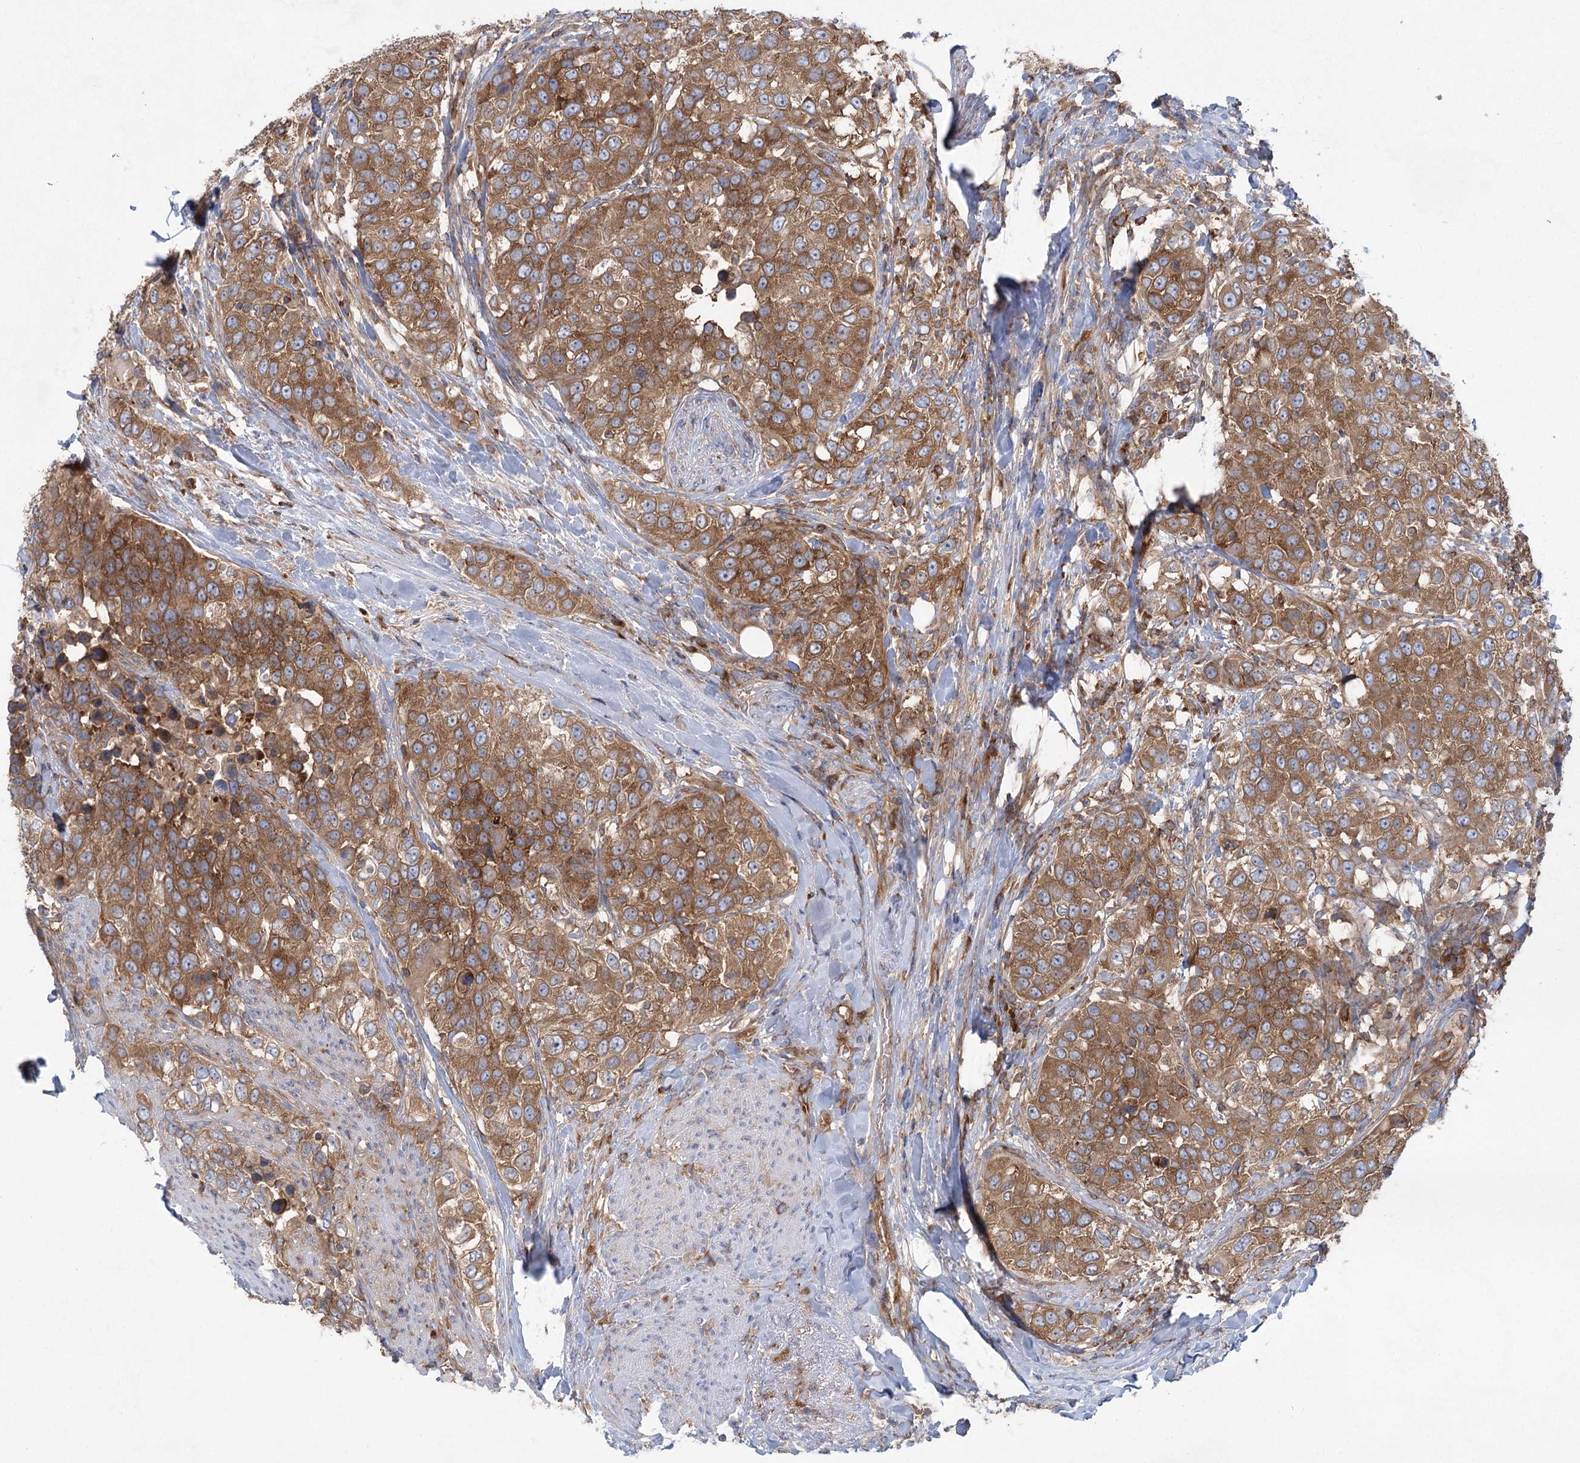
{"staining": {"intensity": "moderate", "quantity": ">75%", "location": "cytoplasmic/membranous"}, "tissue": "urothelial cancer", "cell_type": "Tumor cells", "image_type": "cancer", "snomed": [{"axis": "morphology", "description": "Urothelial carcinoma, High grade"}, {"axis": "topography", "description": "Urinary bladder"}], "caption": "Immunohistochemistry (DAB) staining of urothelial cancer reveals moderate cytoplasmic/membranous protein expression in about >75% of tumor cells. (brown staining indicates protein expression, while blue staining denotes nuclei).", "gene": "EIF3A", "patient": {"sex": "female", "age": 80}}